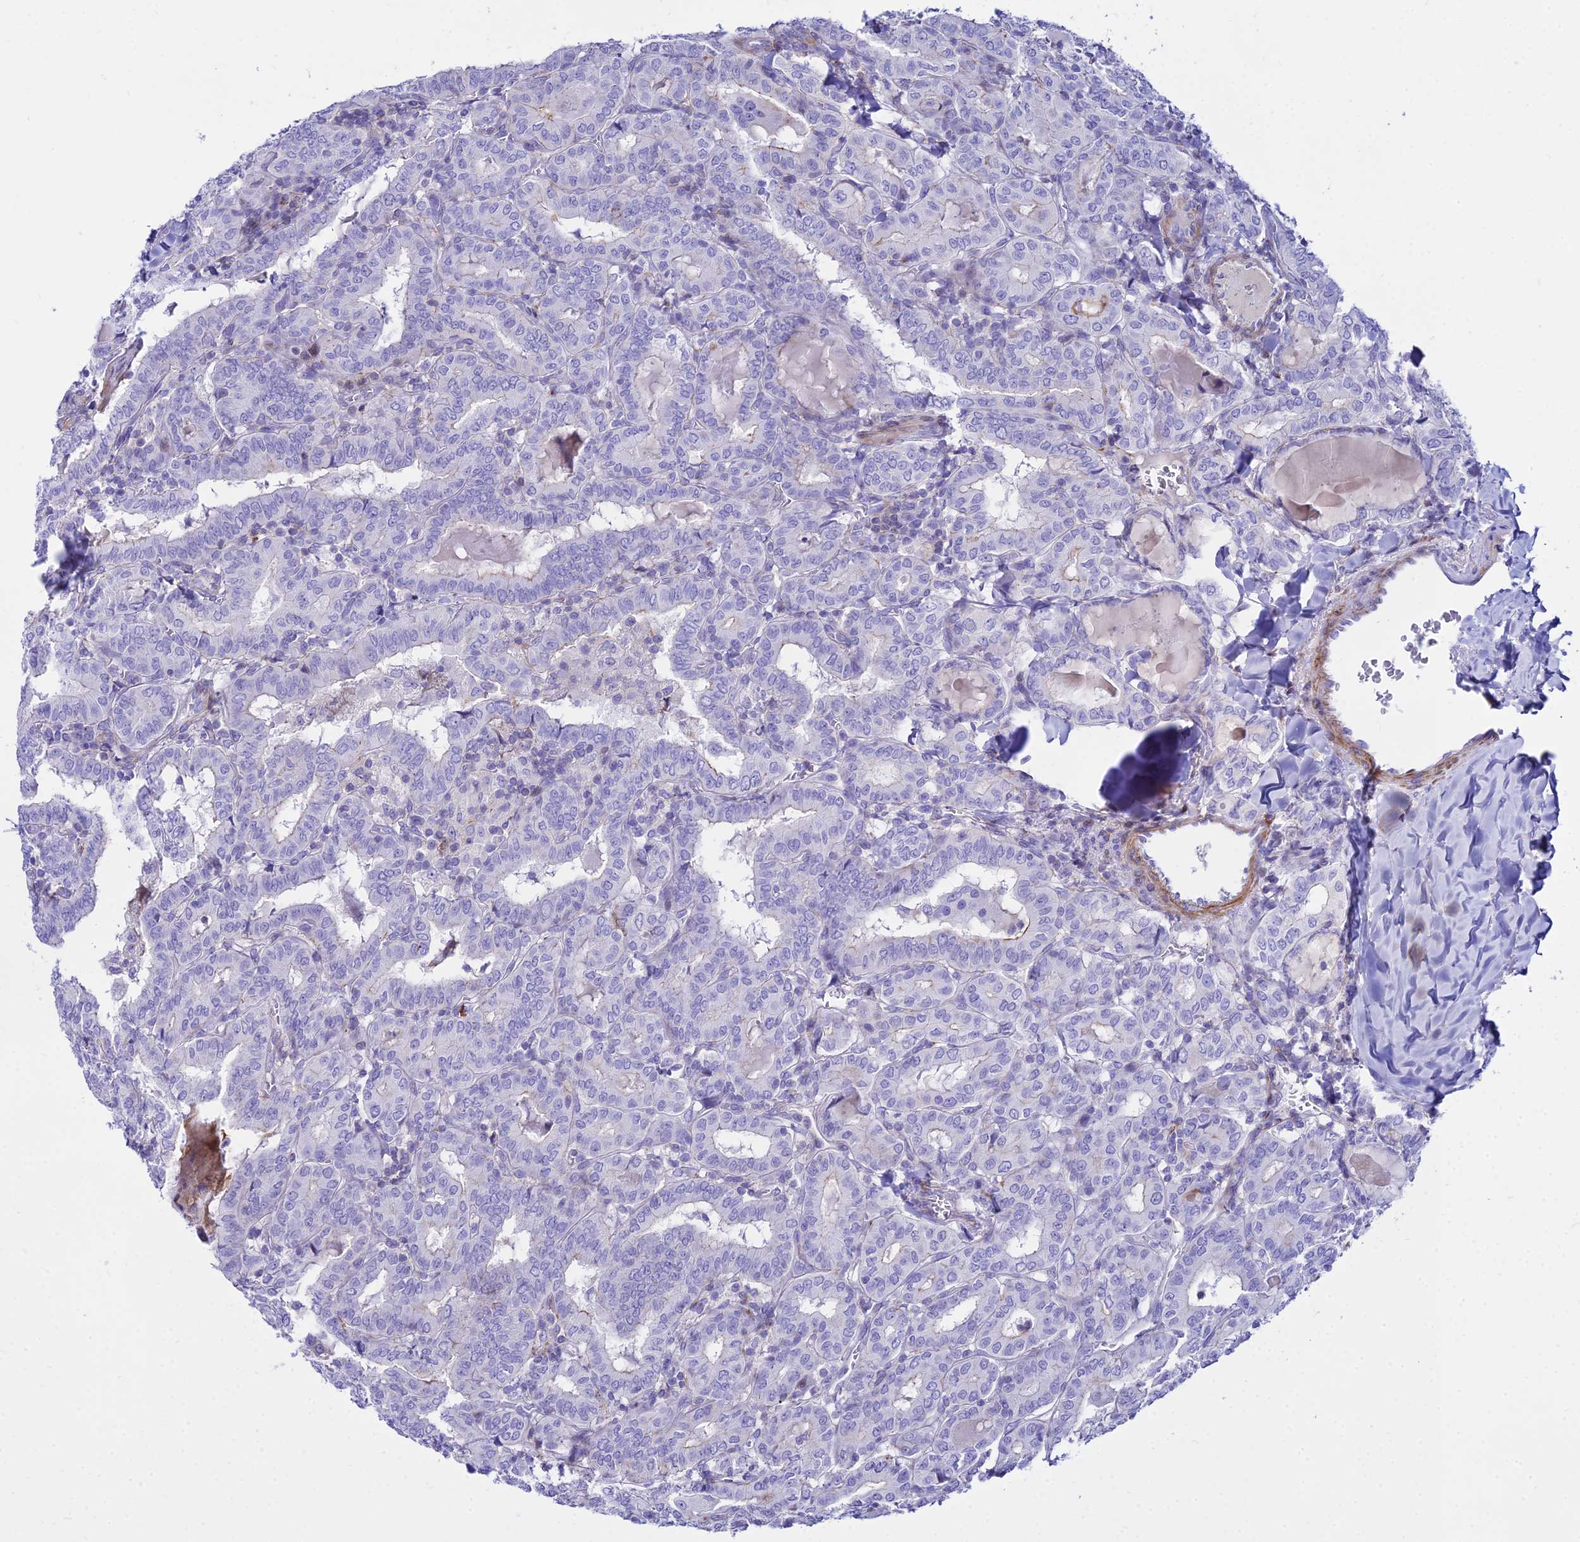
{"staining": {"intensity": "negative", "quantity": "none", "location": "none"}, "tissue": "thyroid cancer", "cell_type": "Tumor cells", "image_type": "cancer", "snomed": [{"axis": "morphology", "description": "Papillary adenocarcinoma, NOS"}, {"axis": "topography", "description": "Thyroid gland"}], "caption": "The image exhibits no staining of tumor cells in thyroid papillary adenocarcinoma.", "gene": "DLX1", "patient": {"sex": "female", "age": 72}}